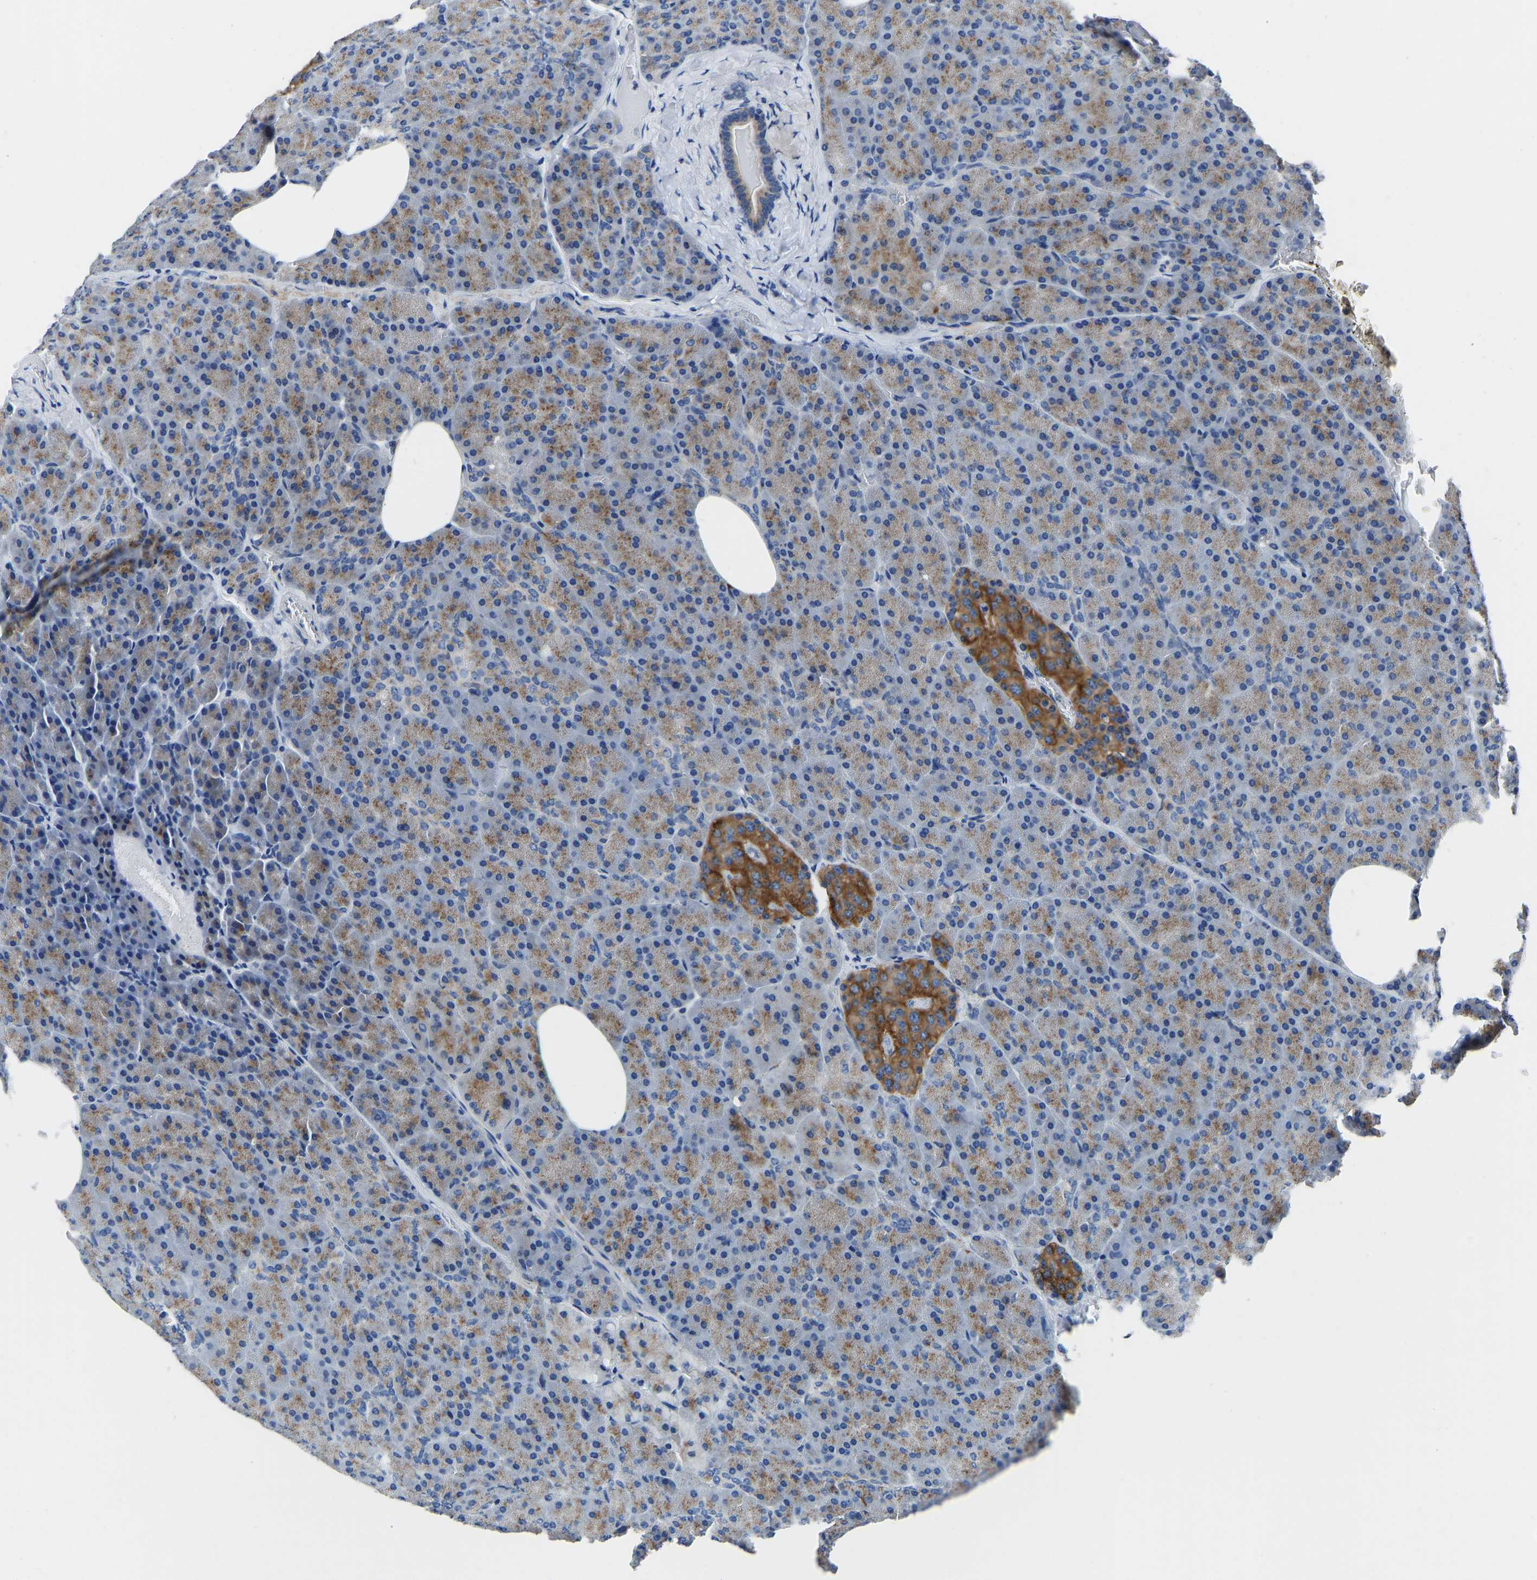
{"staining": {"intensity": "moderate", "quantity": ">75%", "location": "cytoplasmic/membranous"}, "tissue": "pancreas", "cell_type": "Exocrine glandular cells", "image_type": "normal", "snomed": [{"axis": "morphology", "description": "Normal tissue, NOS"}, {"axis": "topography", "description": "Pancreas"}], "caption": "Pancreas was stained to show a protein in brown. There is medium levels of moderate cytoplasmic/membranous staining in approximately >75% of exocrine glandular cells.", "gene": "ATP6V1E1", "patient": {"sex": "female", "age": 35}}